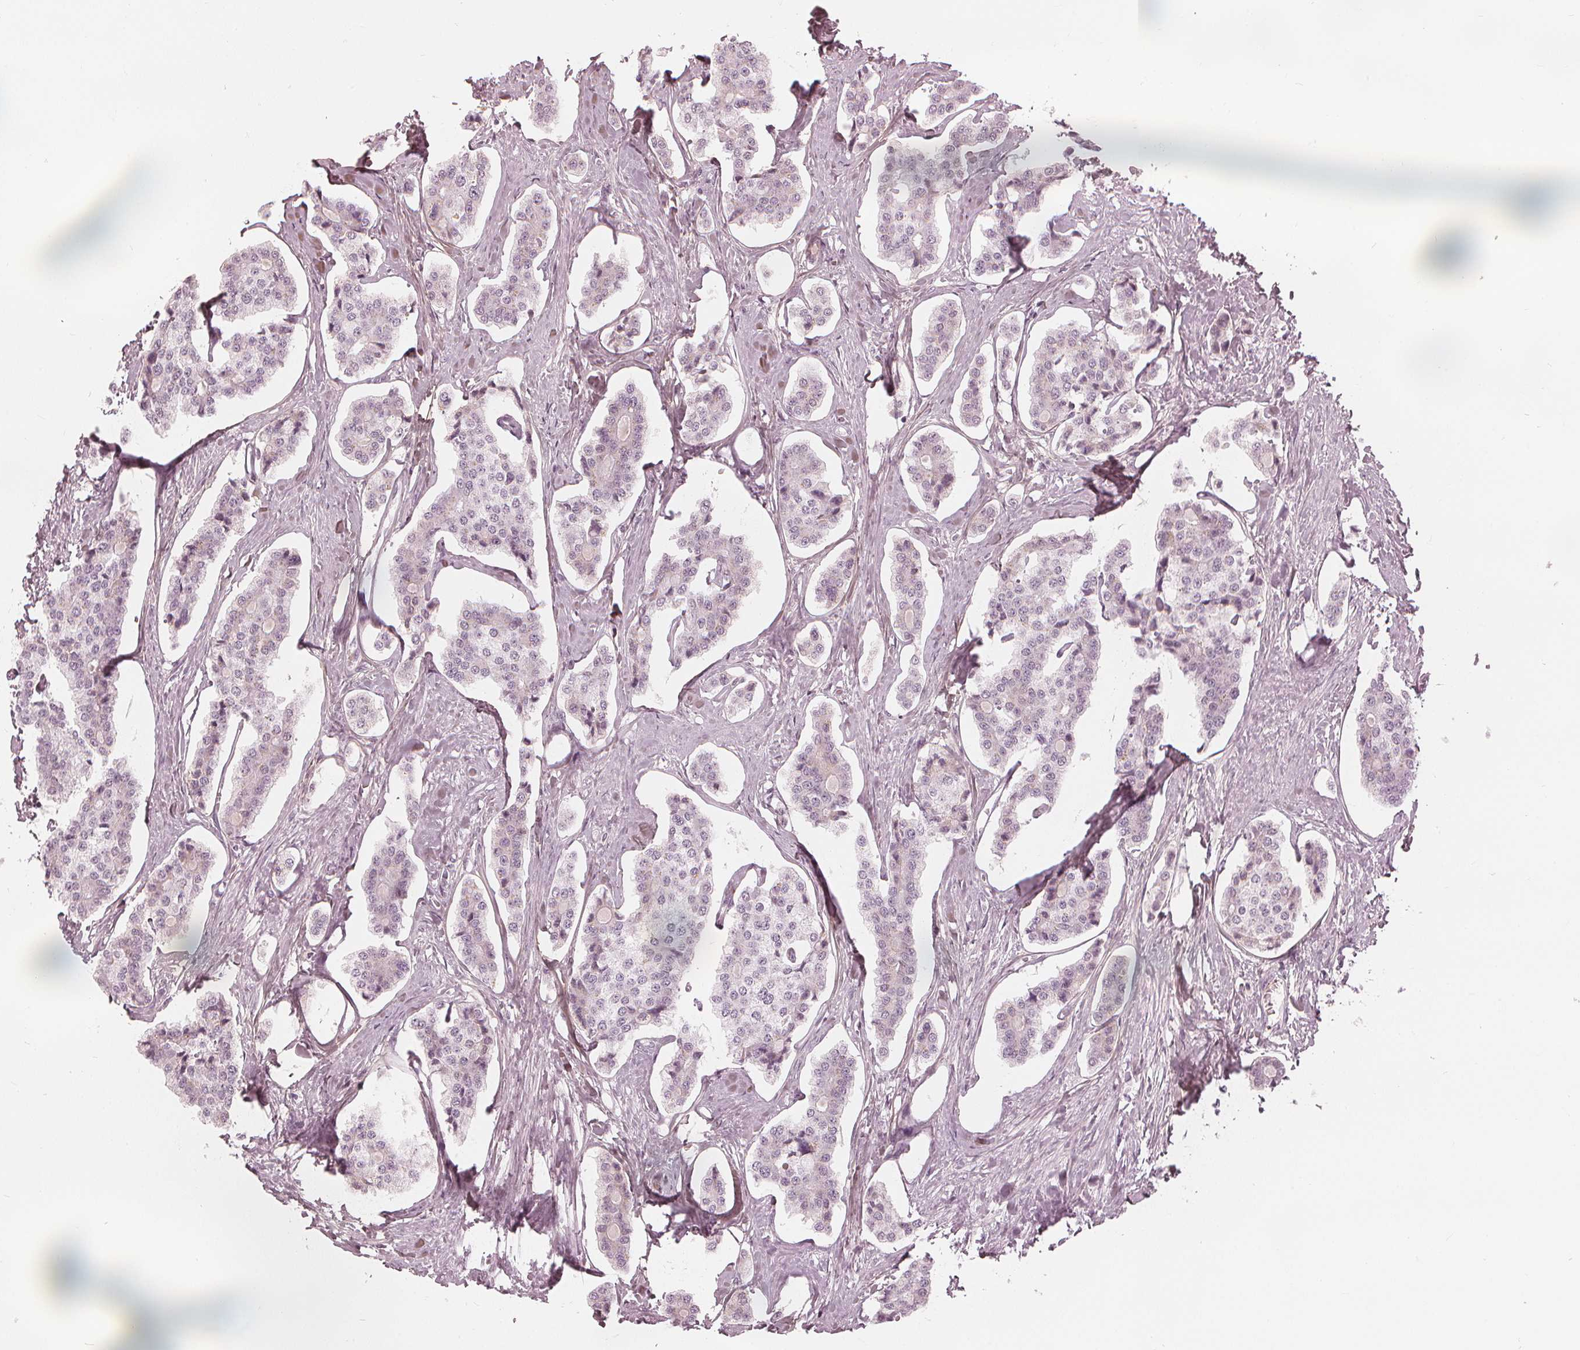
{"staining": {"intensity": "negative", "quantity": "none", "location": "none"}, "tissue": "carcinoid", "cell_type": "Tumor cells", "image_type": "cancer", "snomed": [{"axis": "morphology", "description": "Carcinoid, malignant, NOS"}, {"axis": "topography", "description": "Small intestine"}], "caption": "A photomicrograph of malignant carcinoid stained for a protein reveals no brown staining in tumor cells.", "gene": "PAEP", "patient": {"sex": "female", "age": 65}}